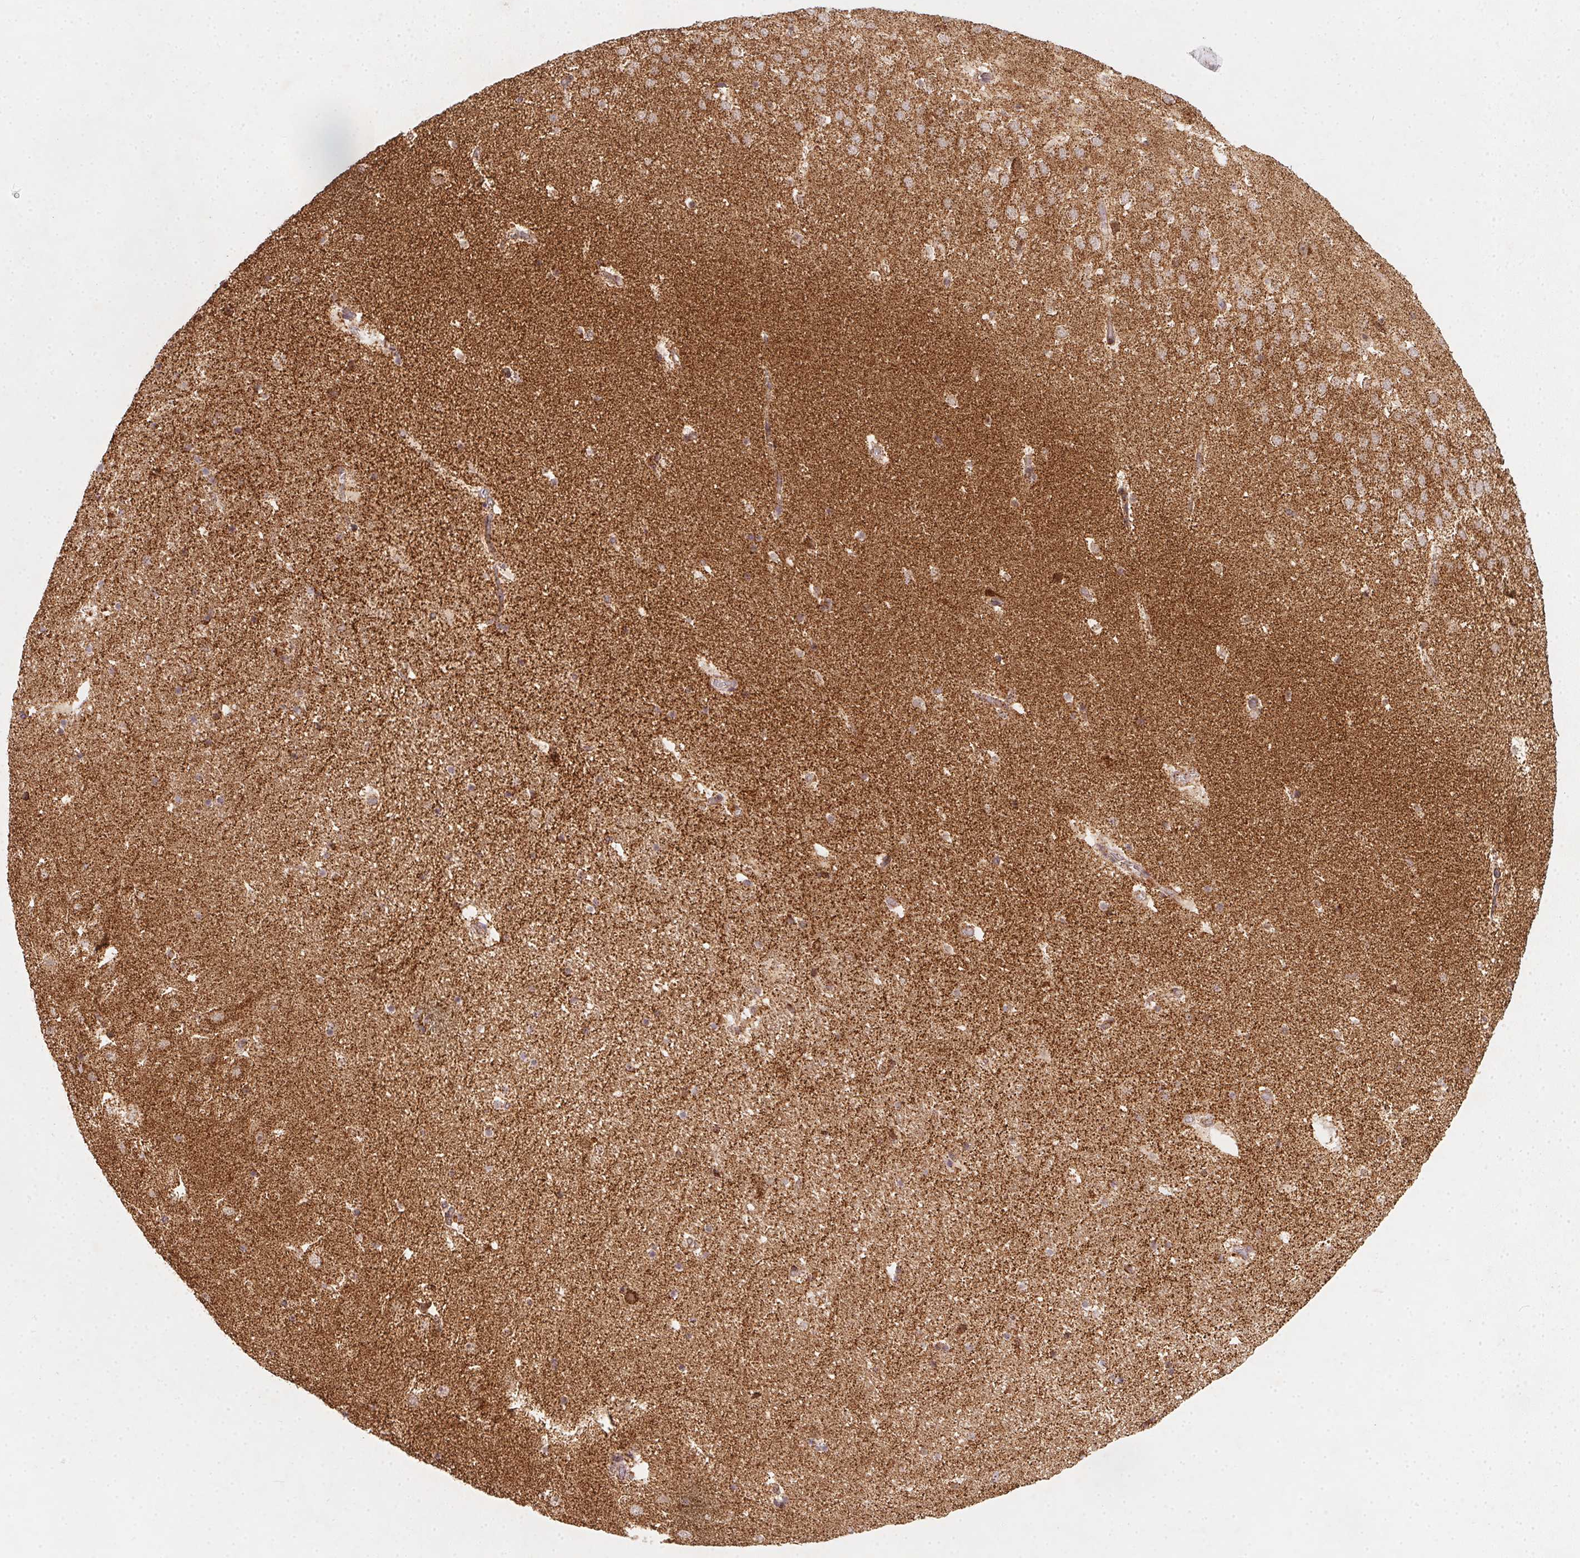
{"staining": {"intensity": "strong", "quantity": "25%-75%", "location": "cytoplasmic/membranous"}, "tissue": "hippocampus", "cell_type": "Glial cells", "image_type": "normal", "snomed": [{"axis": "morphology", "description": "Normal tissue, NOS"}, {"axis": "topography", "description": "Hippocampus"}], "caption": "Immunohistochemical staining of benign human hippocampus reveals high levels of strong cytoplasmic/membranous staining in approximately 25%-75% of glial cells.", "gene": "NDUFS6", "patient": {"sex": "female", "age": 42}}